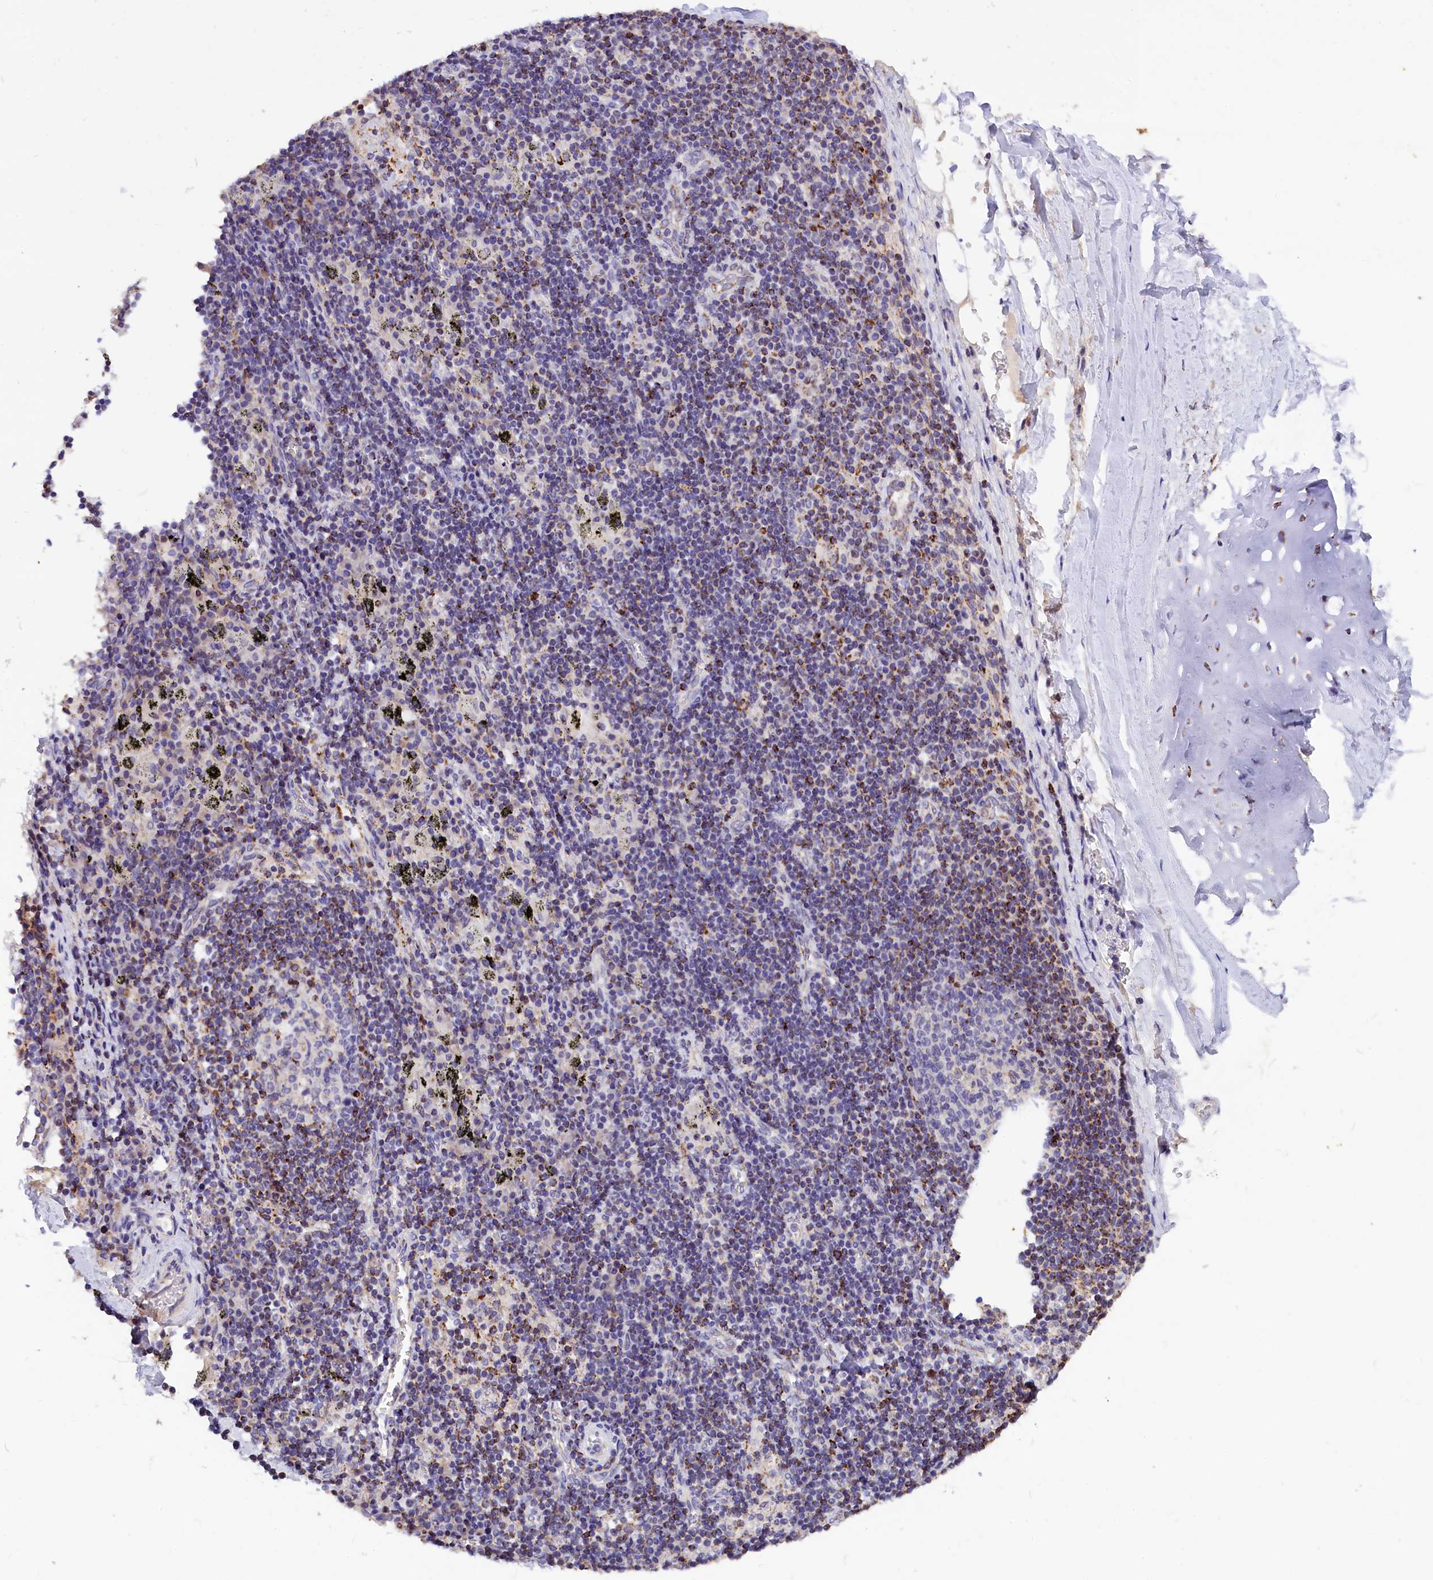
{"staining": {"intensity": "negative", "quantity": "none", "location": "none"}, "tissue": "adipose tissue", "cell_type": "Adipocytes", "image_type": "normal", "snomed": [{"axis": "morphology", "description": "Normal tissue, NOS"}, {"axis": "topography", "description": "Lymph node"}, {"axis": "topography", "description": "Cartilage tissue"}, {"axis": "topography", "description": "Bronchus"}], "caption": "Immunohistochemistry (IHC) of unremarkable adipose tissue demonstrates no positivity in adipocytes.", "gene": "ABAT", "patient": {"sex": "male", "age": 63}}